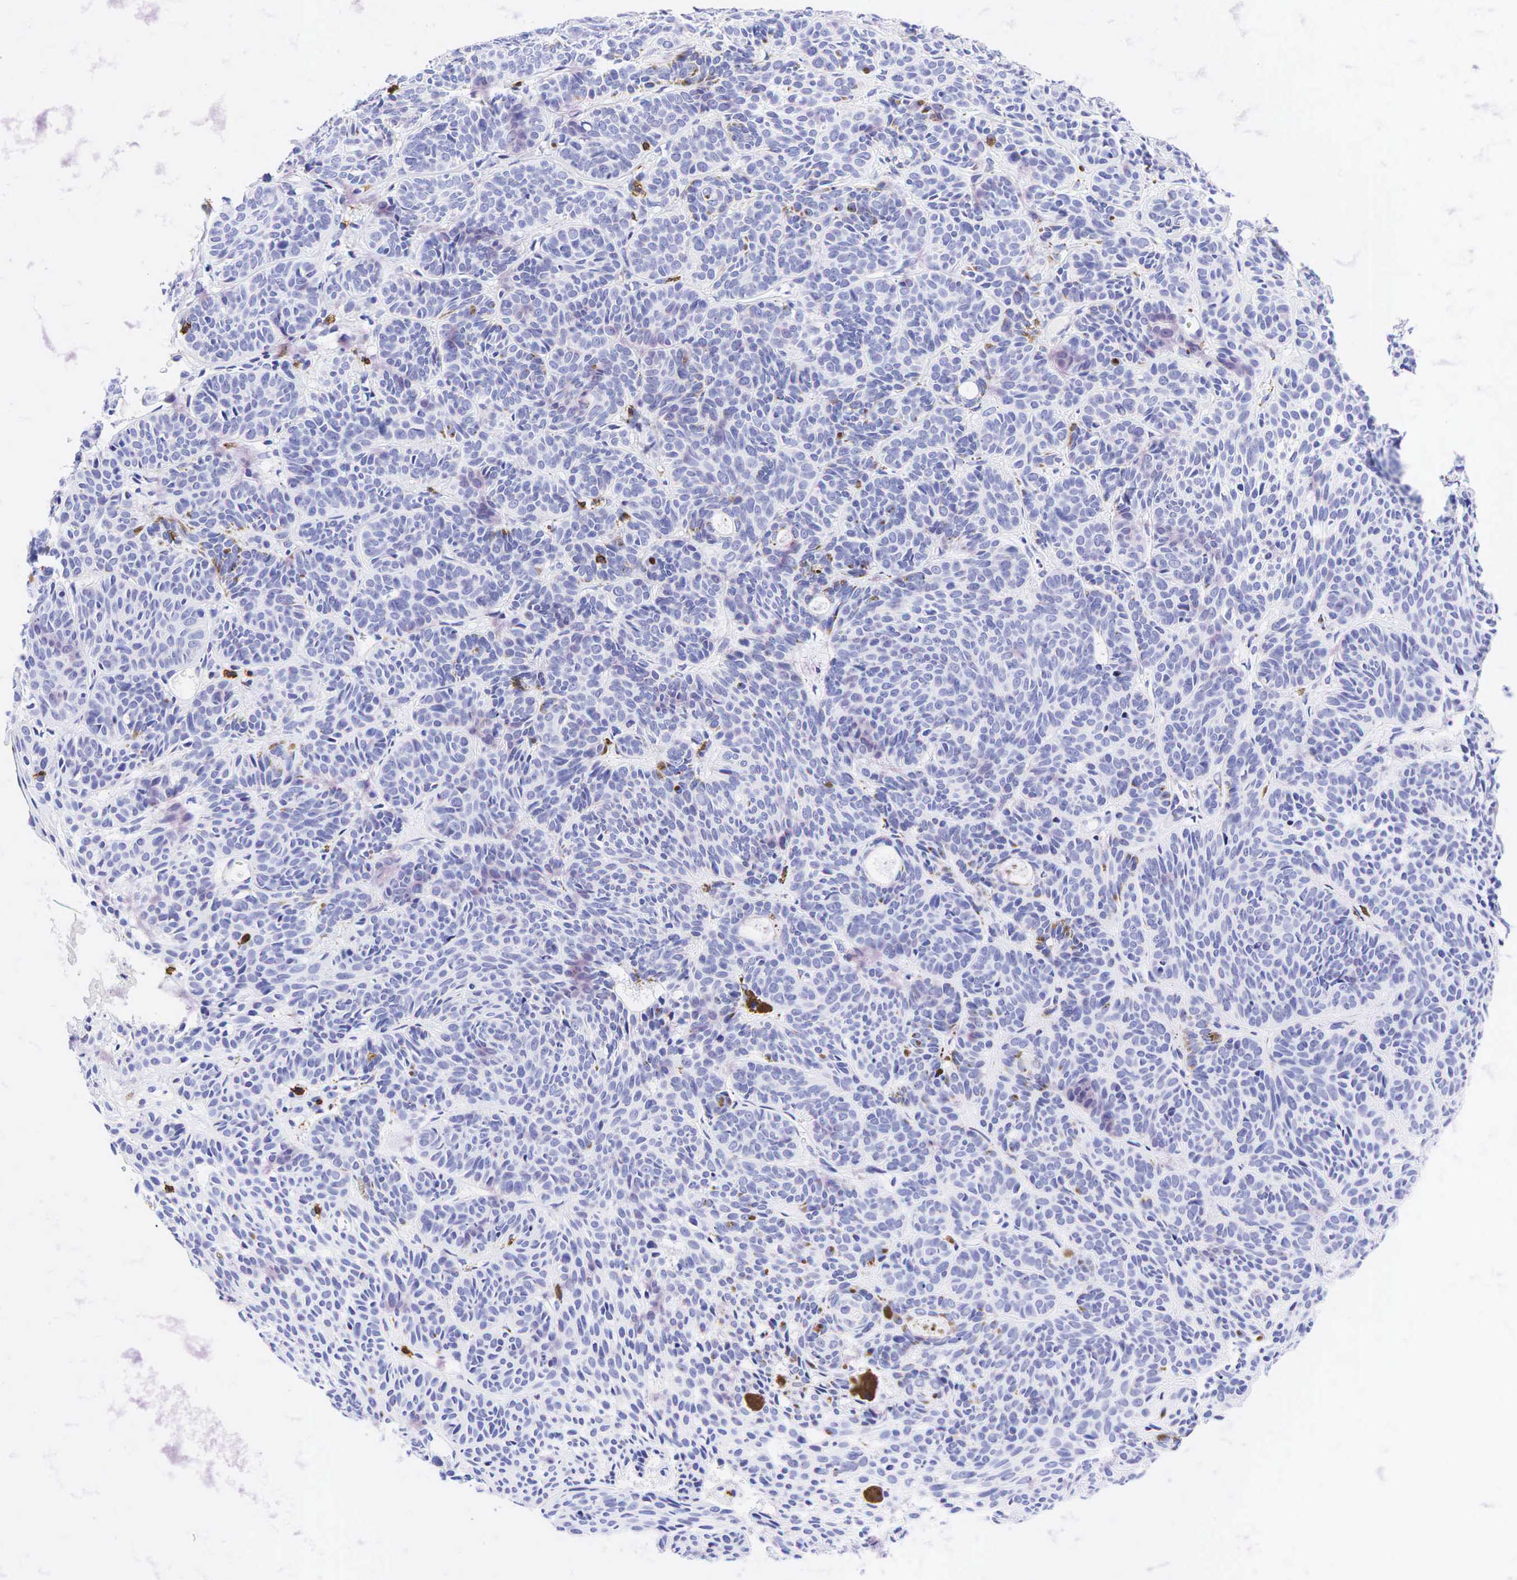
{"staining": {"intensity": "negative", "quantity": "none", "location": "none"}, "tissue": "skin cancer", "cell_type": "Tumor cells", "image_type": "cancer", "snomed": [{"axis": "morphology", "description": "Basal cell carcinoma"}, {"axis": "topography", "description": "Skin"}], "caption": "Tumor cells are negative for protein expression in human skin basal cell carcinoma.", "gene": "CD8A", "patient": {"sex": "female", "age": 62}}